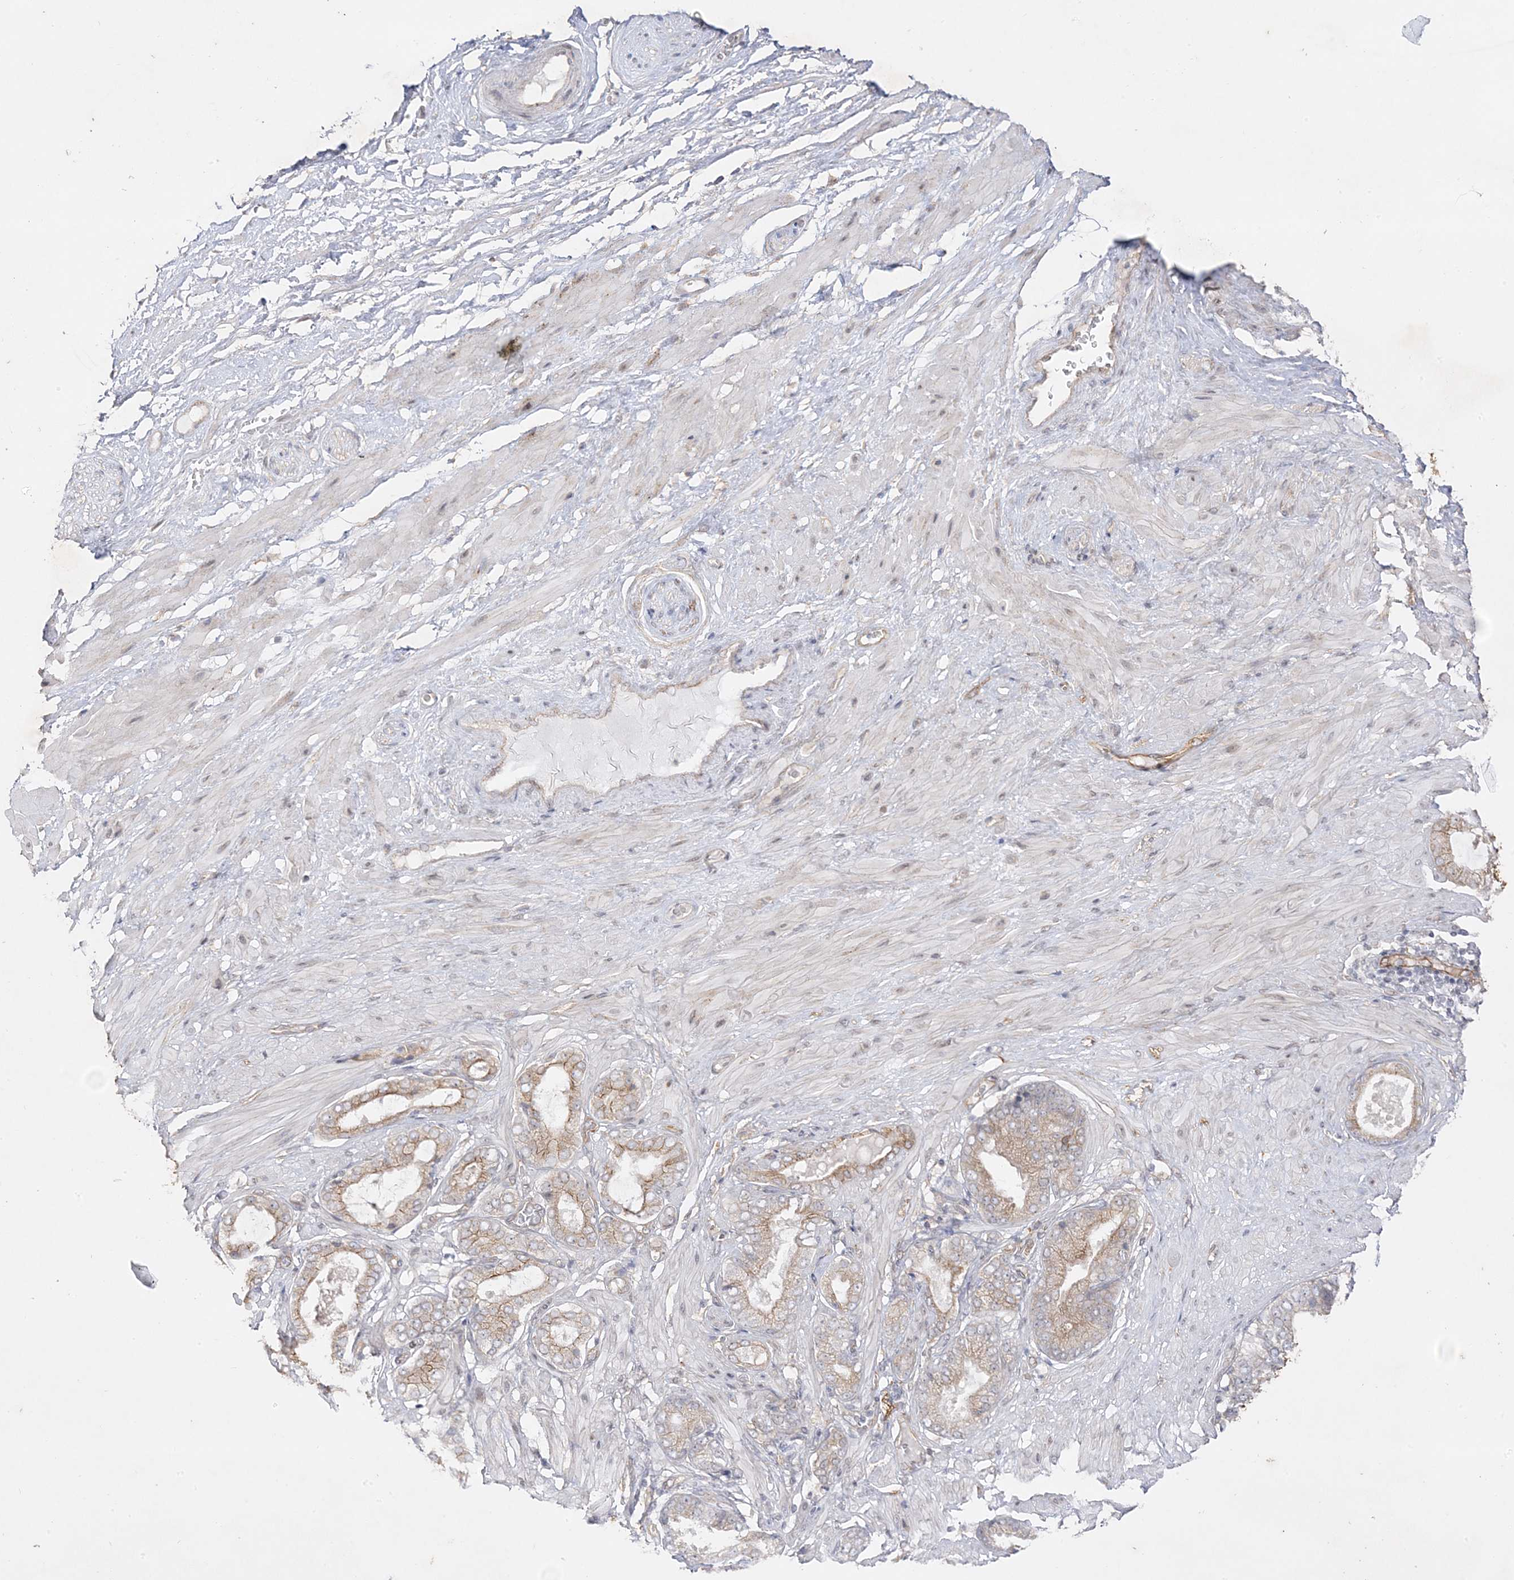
{"staining": {"intensity": "moderate", "quantity": "<25%", "location": "cytoplasmic/membranous"}, "tissue": "adipose tissue", "cell_type": "Adipocytes", "image_type": "normal", "snomed": [{"axis": "morphology", "description": "Normal tissue, NOS"}, {"axis": "morphology", "description": "Adenocarcinoma, Low grade"}, {"axis": "topography", "description": "Prostate"}, {"axis": "topography", "description": "Peripheral nerve tissue"}], "caption": "The micrograph demonstrates a brown stain indicating the presence of a protein in the cytoplasmic/membranous of adipocytes in adipose tissue.", "gene": "C2CD2", "patient": {"sex": "male", "age": 63}}